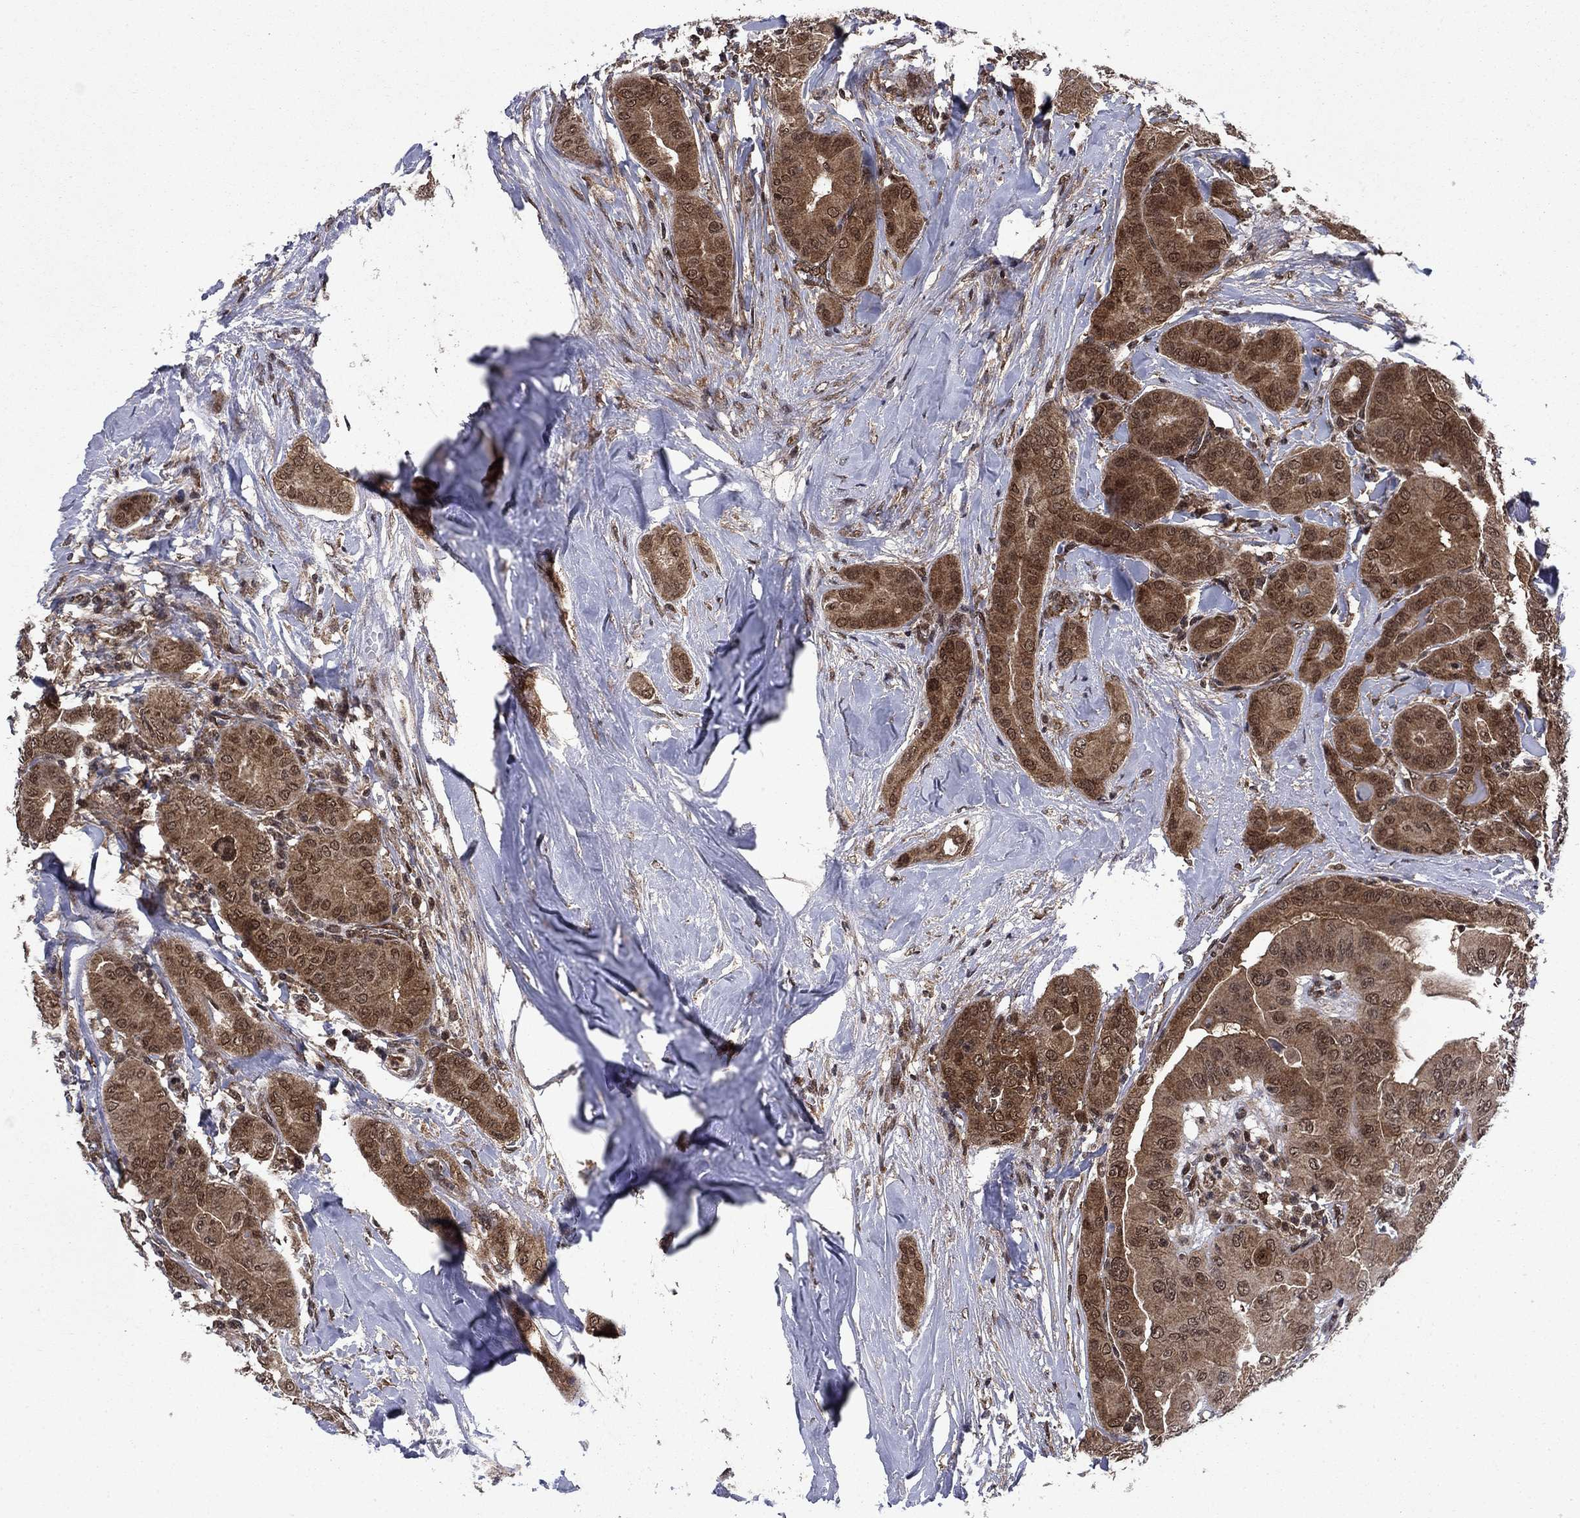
{"staining": {"intensity": "moderate", "quantity": ">75%", "location": "cytoplasmic/membranous,nuclear"}, "tissue": "thyroid cancer", "cell_type": "Tumor cells", "image_type": "cancer", "snomed": [{"axis": "morphology", "description": "Papillary adenocarcinoma, NOS"}, {"axis": "topography", "description": "Thyroid gland"}], "caption": "Immunohistochemical staining of thyroid cancer reveals moderate cytoplasmic/membranous and nuclear protein staining in about >75% of tumor cells.", "gene": "DNAJA1", "patient": {"sex": "female", "age": 37}}